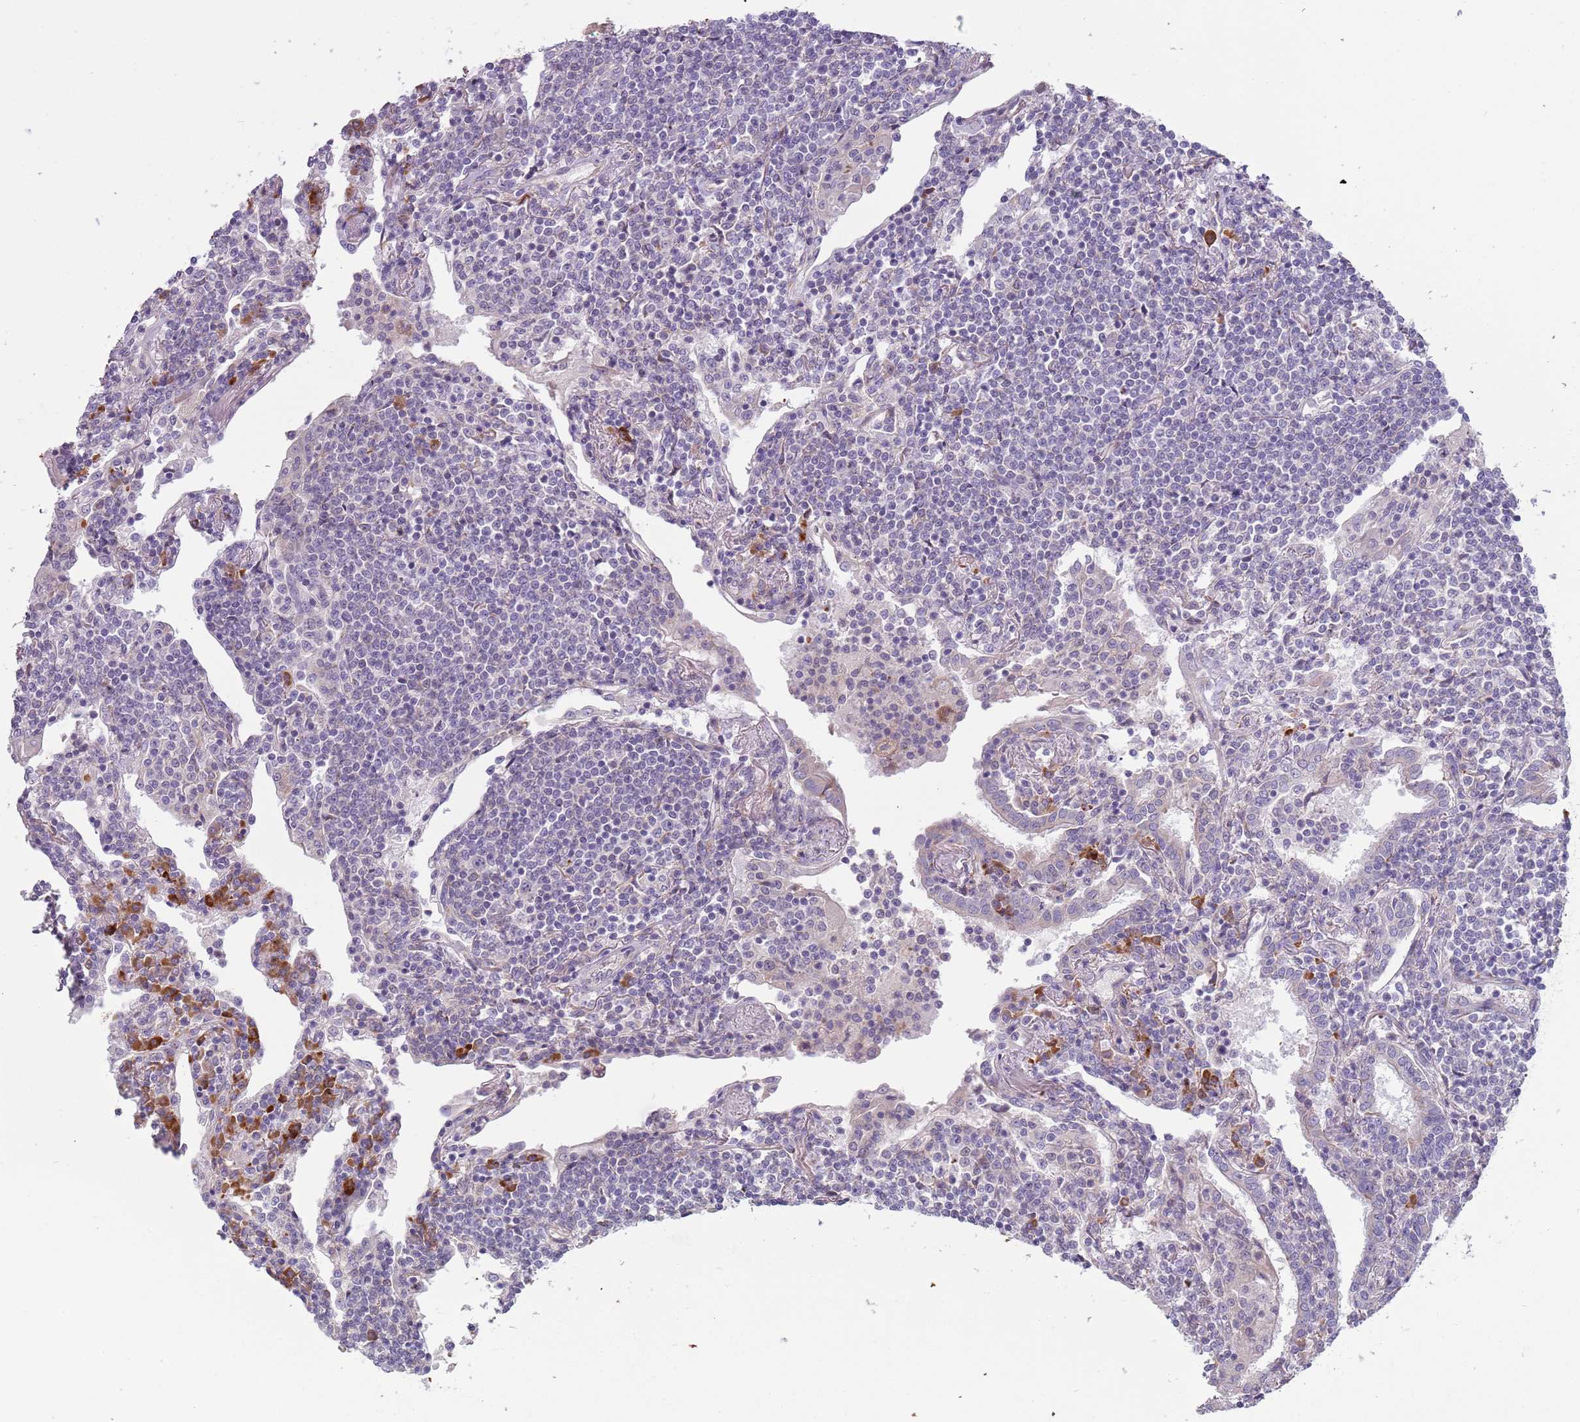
{"staining": {"intensity": "negative", "quantity": "none", "location": "none"}, "tissue": "lymphoma", "cell_type": "Tumor cells", "image_type": "cancer", "snomed": [{"axis": "morphology", "description": "Malignant lymphoma, non-Hodgkin's type, Low grade"}, {"axis": "topography", "description": "Lung"}], "caption": "Tumor cells show no significant protein staining in lymphoma.", "gene": "LTB", "patient": {"sex": "female", "age": 71}}